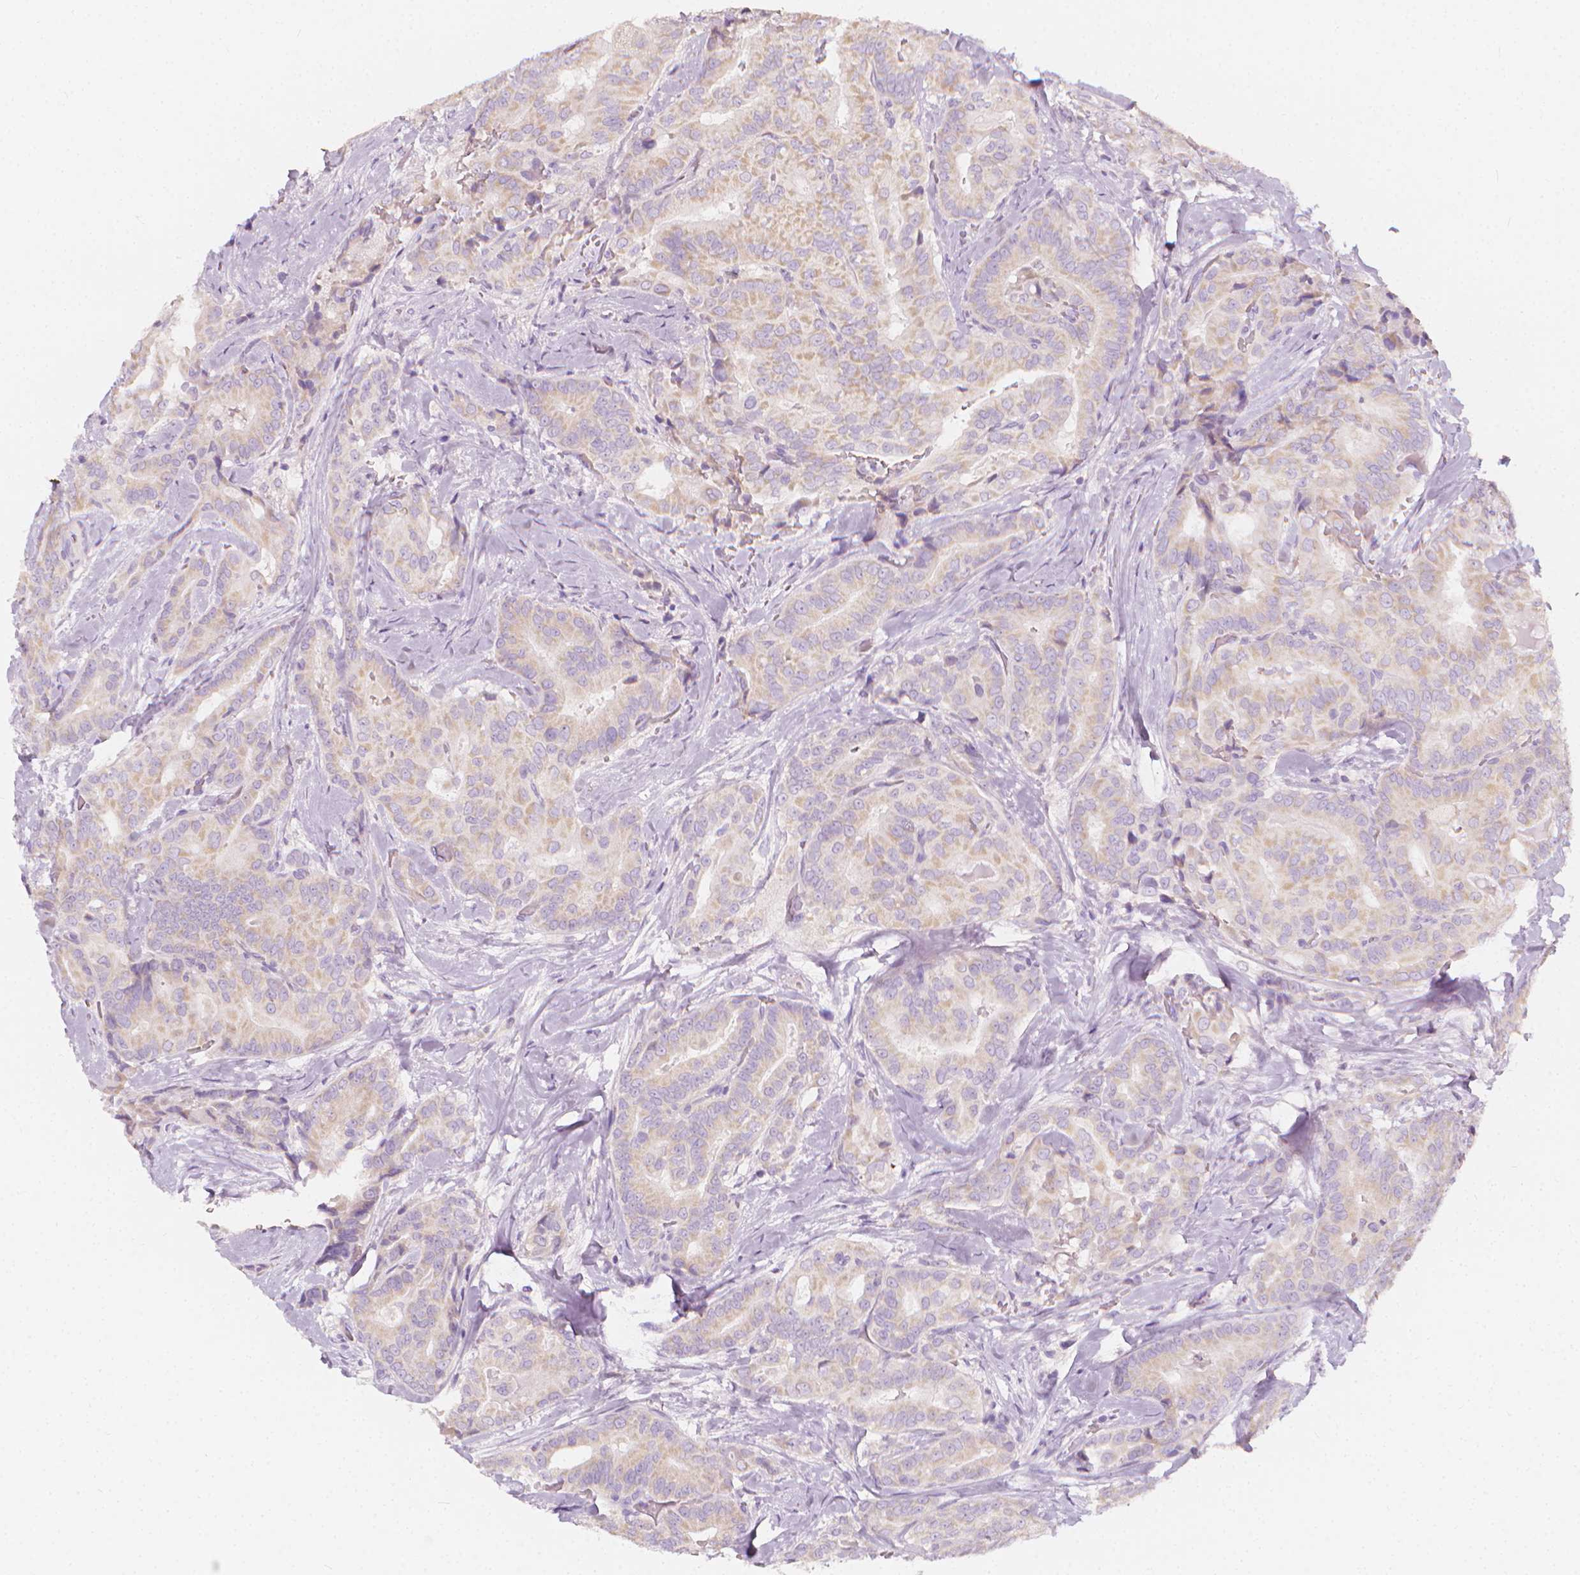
{"staining": {"intensity": "weak", "quantity": "<25%", "location": "cytoplasmic/membranous"}, "tissue": "thyroid cancer", "cell_type": "Tumor cells", "image_type": "cancer", "snomed": [{"axis": "morphology", "description": "Papillary adenocarcinoma, NOS"}, {"axis": "topography", "description": "Thyroid gland"}], "caption": "Tumor cells show no significant protein positivity in thyroid cancer (papillary adenocarcinoma). (Immunohistochemistry (ihc), brightfield microscopy, high magnification).", "gene": "RBFOX1", "patient": {"sex": "male", "age": 61}}